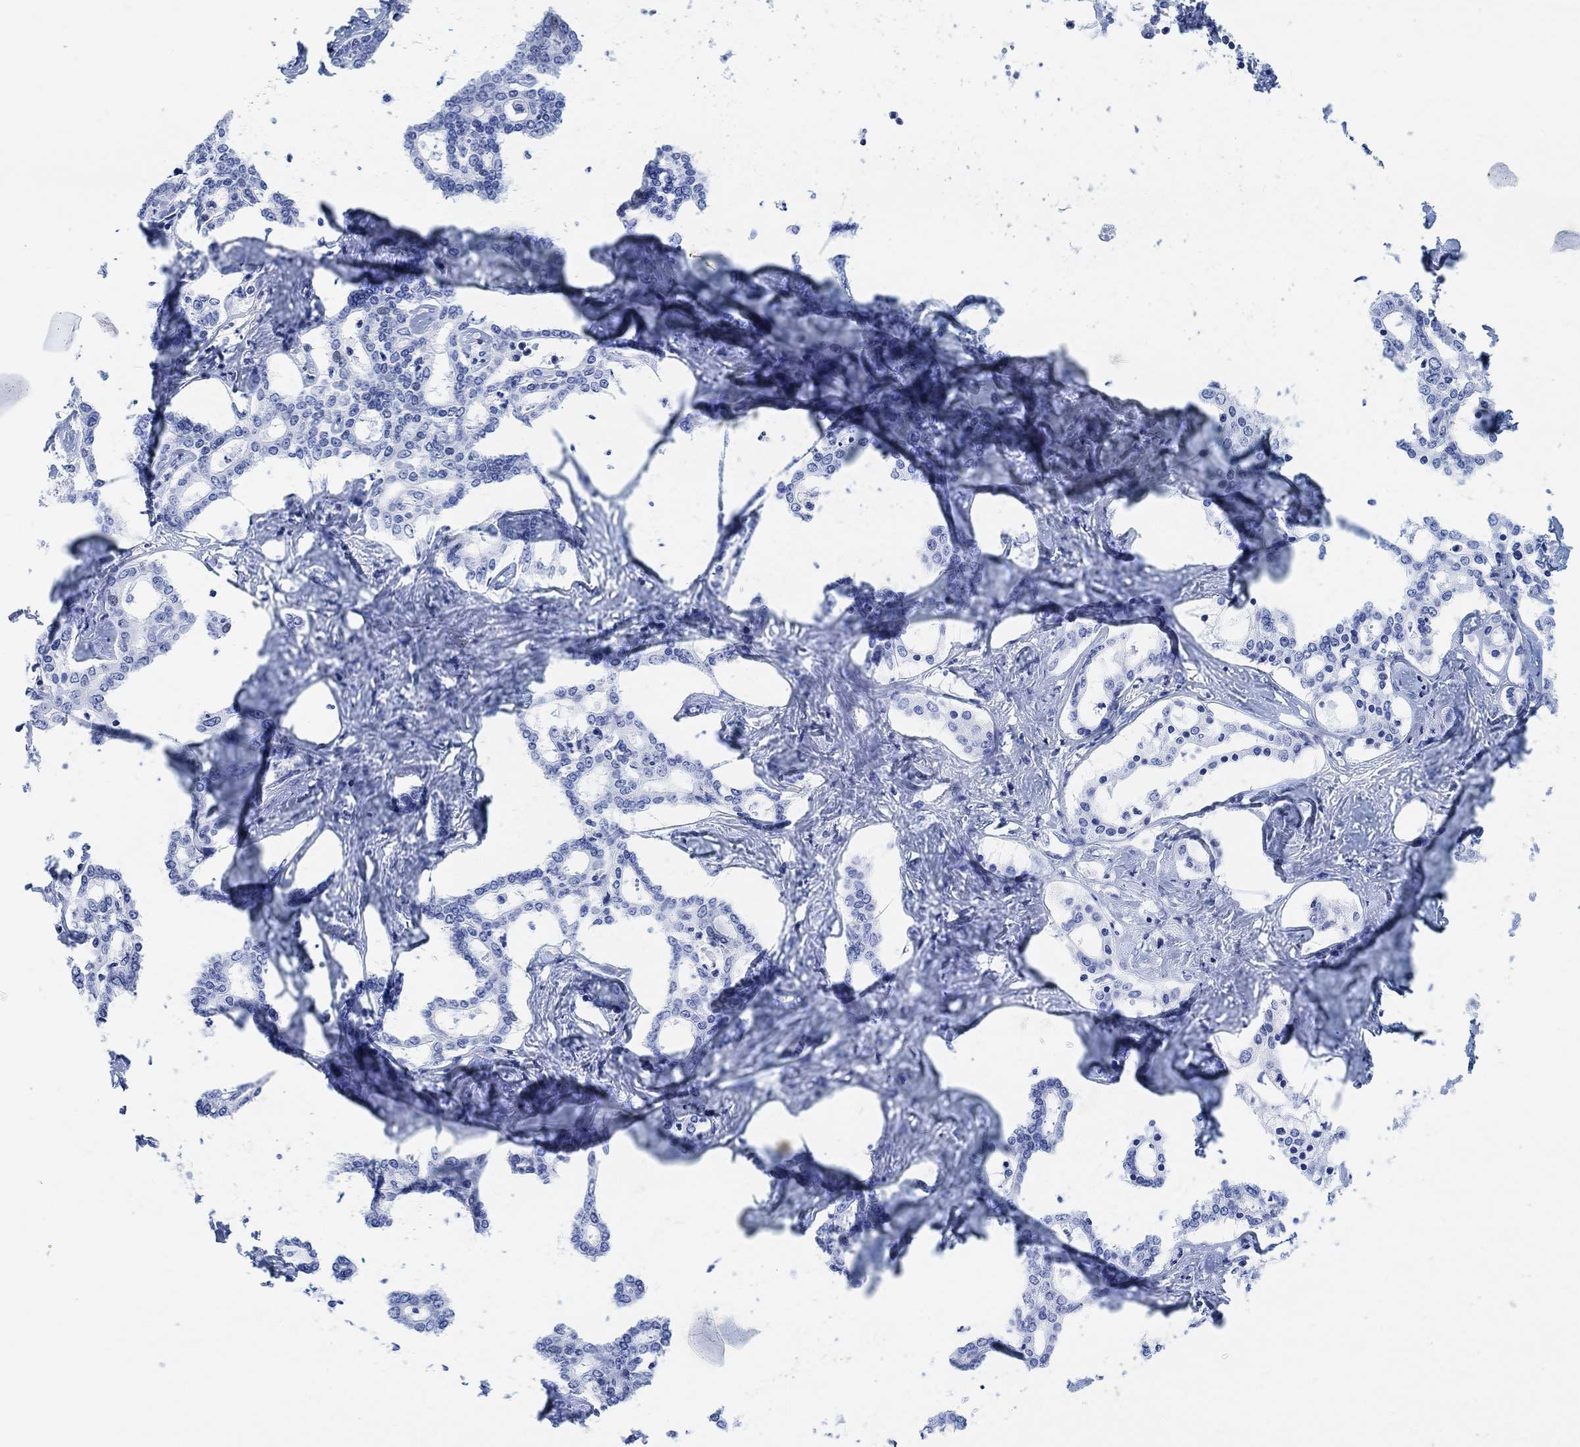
{"staining": {"intensity": "negative", "quantity": "none", "location": "none"}, "tissue": "liver cancer", "cell_type": "Tumor cells", "image_type": "cancer", "snomed": [{"axis": "morphology", "description": "Cholangiocarcinoma"}, {"axis": "topography", "description": "Liver"}], "caption": "DAB immunohistochemical staining of human liver cancer exhibits no significant staining in tumor cells.", "gene": "ENO4", "patient": {"sex": "female", "age": 47}}